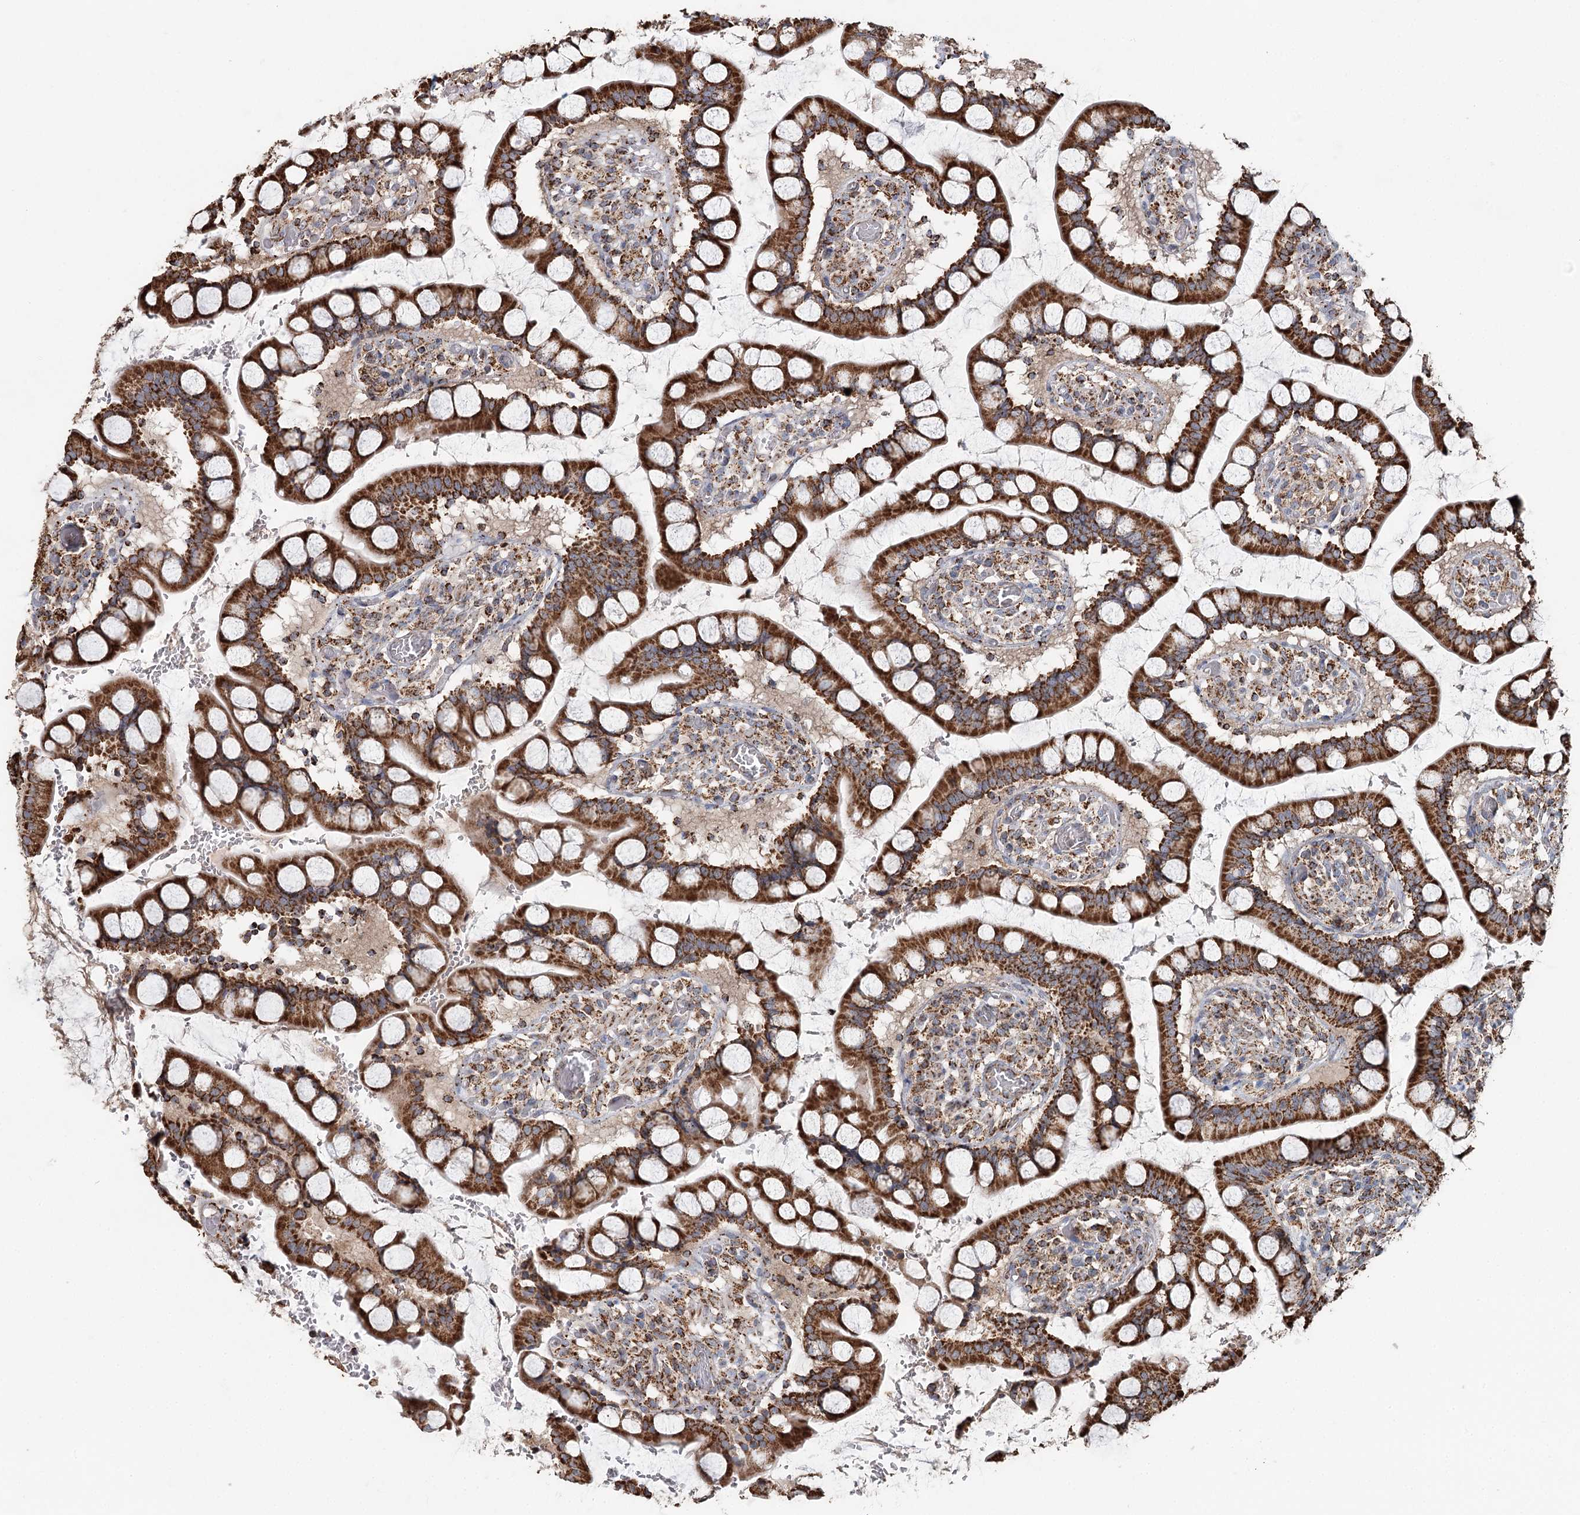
{"staining": {"intensity": "strong", "quantity": ">75%", "location": "cytoplasmic/membranous"}, "tissue": "small intestine", "cell_type": "Glandular cells", "image_type": "normal", "snomed": [{"axis": "morphology", "description": "Normal tissue, NOS"}, {"axis": "topography", "description": "Small intestine"}], "caption": "Protein staining exhibits strong cytoplasmic/membranous positivity in approximately >75% of glandular cells in normal small intestine. (DAB IHC, brown staining for protein, blue staining for nuclei).", "gene": "APH1A", "patient": {"sex": "male", "age": 52}}